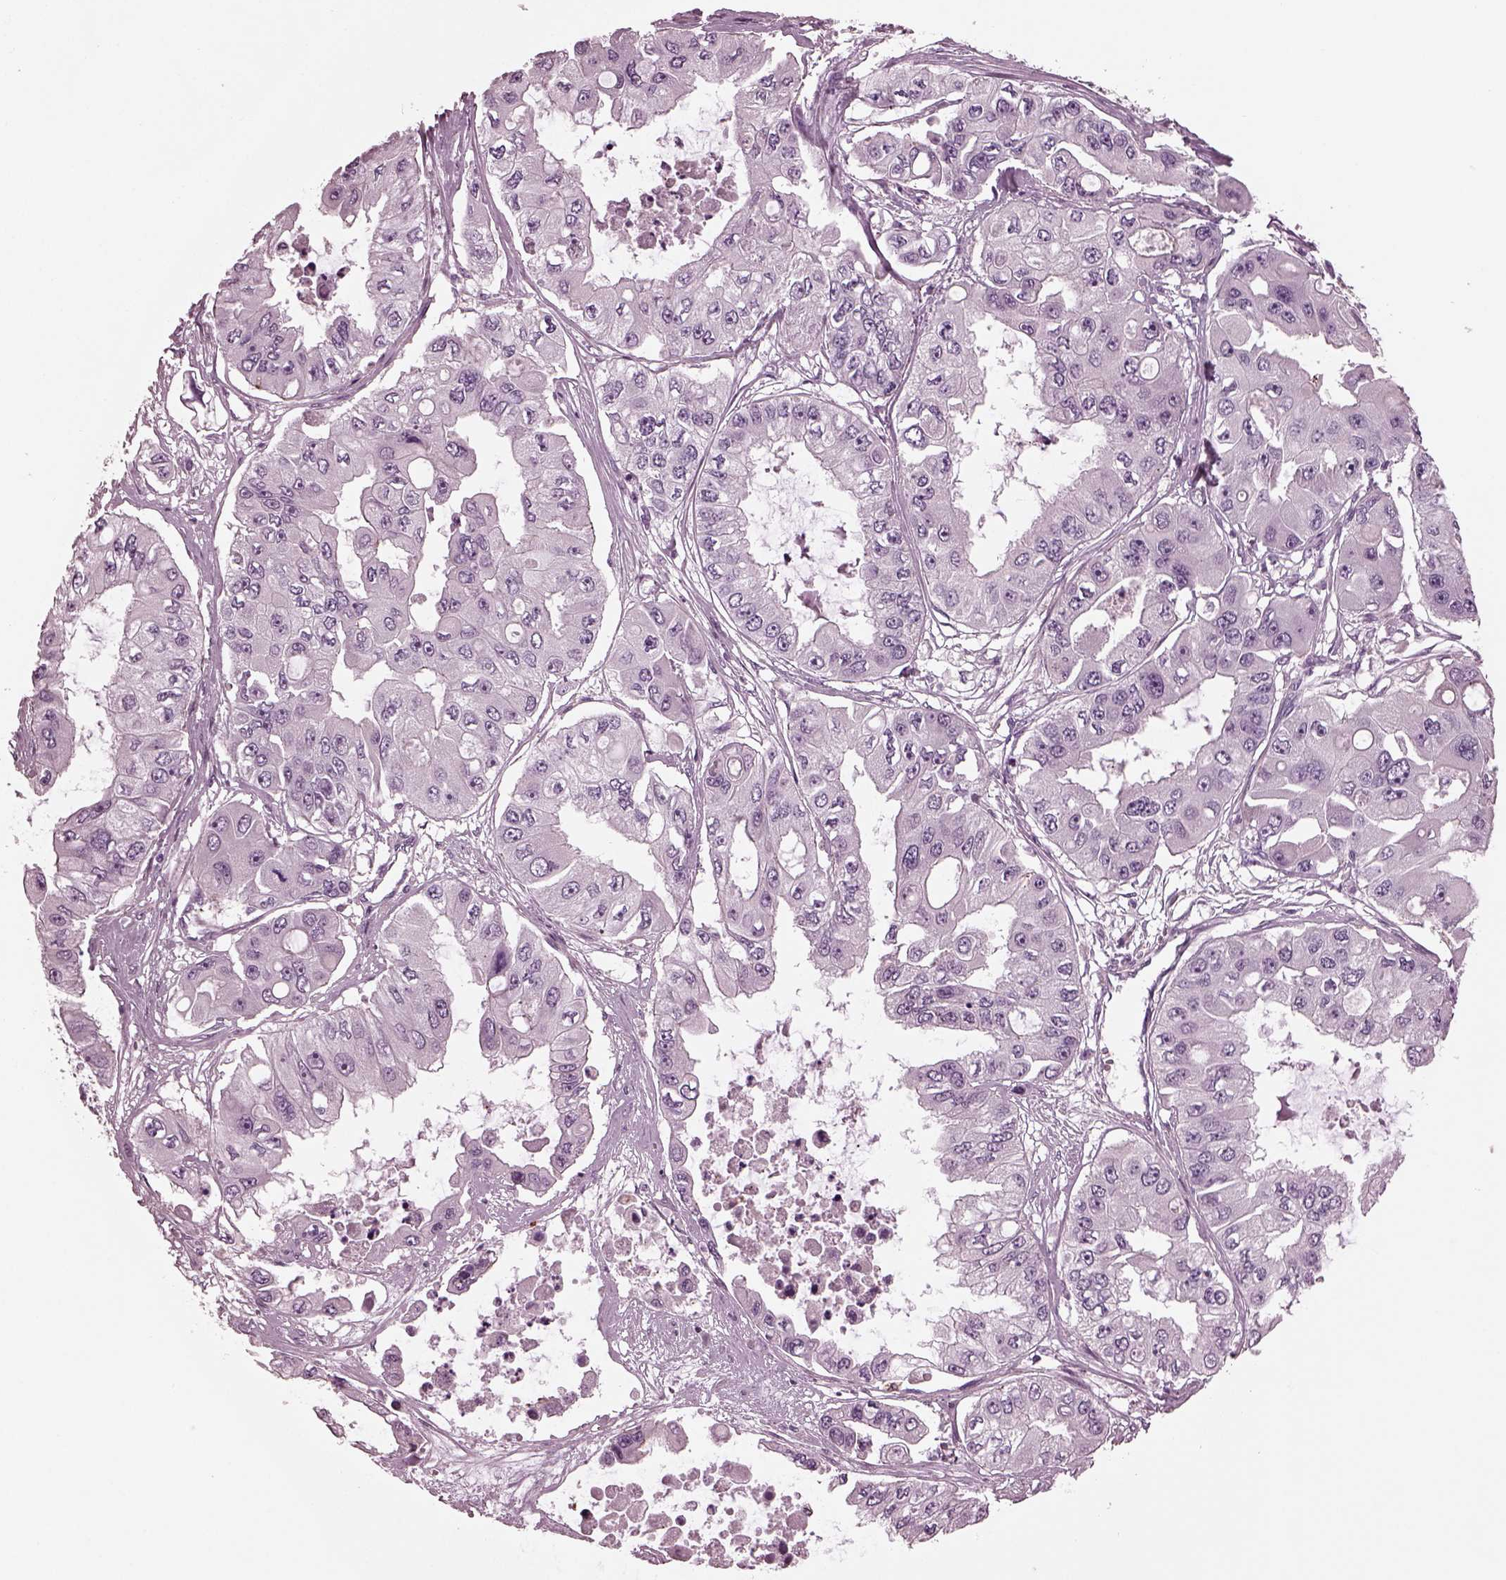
{"staining": {"intensity": "moderate", "quantity": "<25%", "location": "cytoplasmic/membranous"}, "tissue": "ovarian cancer", "cell_type": "Tumor cells", "image_type": "cancer", "snomed": [{"axis": "morphology", "description": "Cystadenocarcinoma, serous, NOS"}, {"axis": "topography", "description": "Ovary"}], "caption": "This is an image of immunohistochemistry staining of serous cystadenocarcinoma (ovarian), which shows moderate expression in the cytoplasmic/membranous of tumor cells.", "gene": "GDF11", "patient": {"sex": "female", "age": 56}}